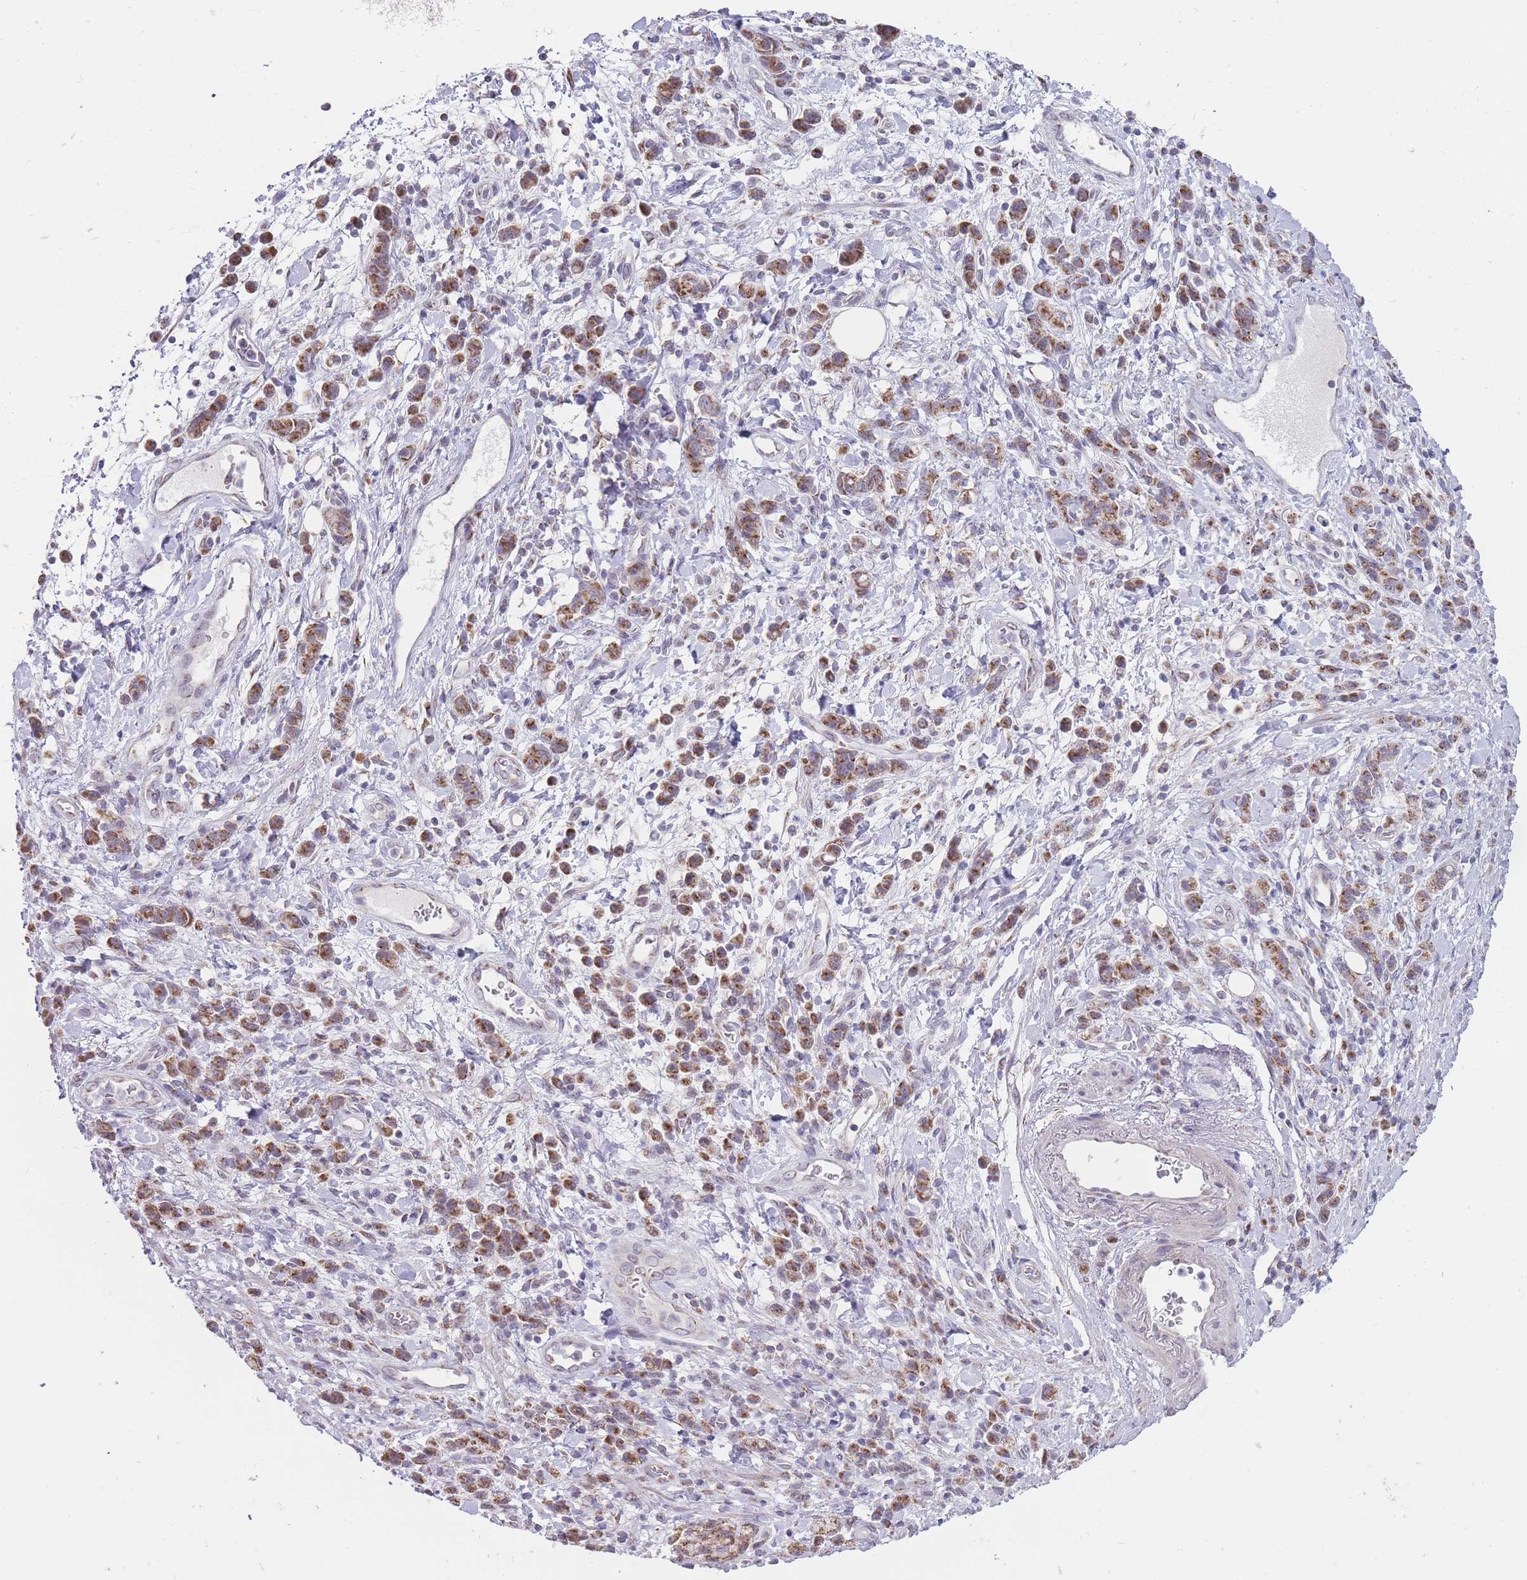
{"staining": {"intensity": "moderate", "quantity": ">75%", "location": "cytoplasmic/membranous"}, "tissue": "stomach cancer", "cell_type": "Tumor cells", "image_type": "cancer", "snomed": [{"axis": "morphology", "description": "Adenocarcinoma, NOS"}, {"axis": "topography", "description": "Stomach"}], "caption": "Protein expression analysis of adenocarcinoma (stomach) reveals moderate cytoplasmic/membranous expression in about >75% of tumor cells.", "gene": "NELL1", "patient": {"sex": "male", "age": 77}}